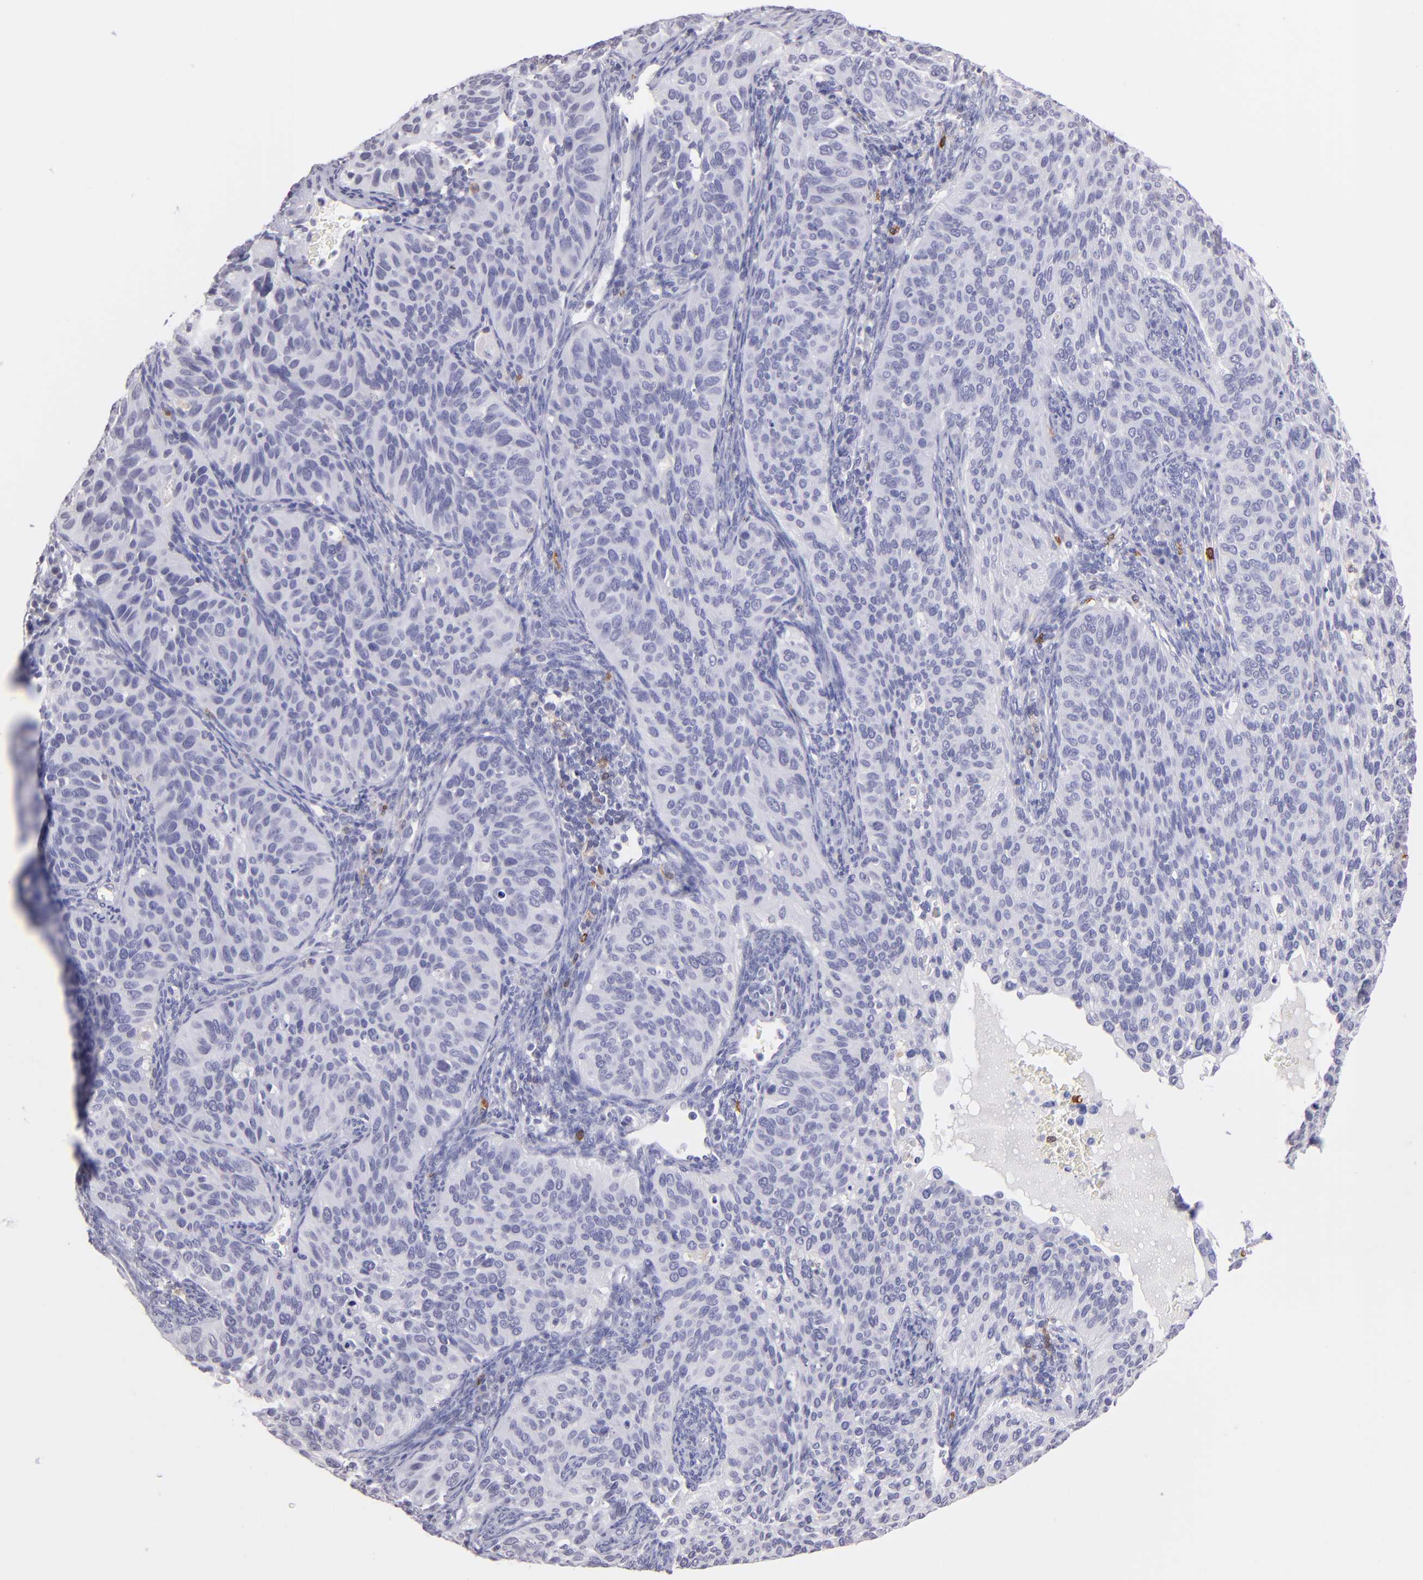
{"staining": {"intensity": "negative", "quantity": "none", "location": "none"}, "tissue": "cervical cancer", "cell_type": "Tumor cells", "image_type": "cancer", "snomed": [{"axis": "morphology", "description": "Adenocarcinoma, NOS"}, {"axis": "topography", "description": "Cervix"}], "caption": "A histopathology image of cervical cancer (adenocarcinoma) stained for a protein displays no brown staining in tumor cells.", "gene": "IL2RA", "patient": {"sex": "female", "age": 29}}